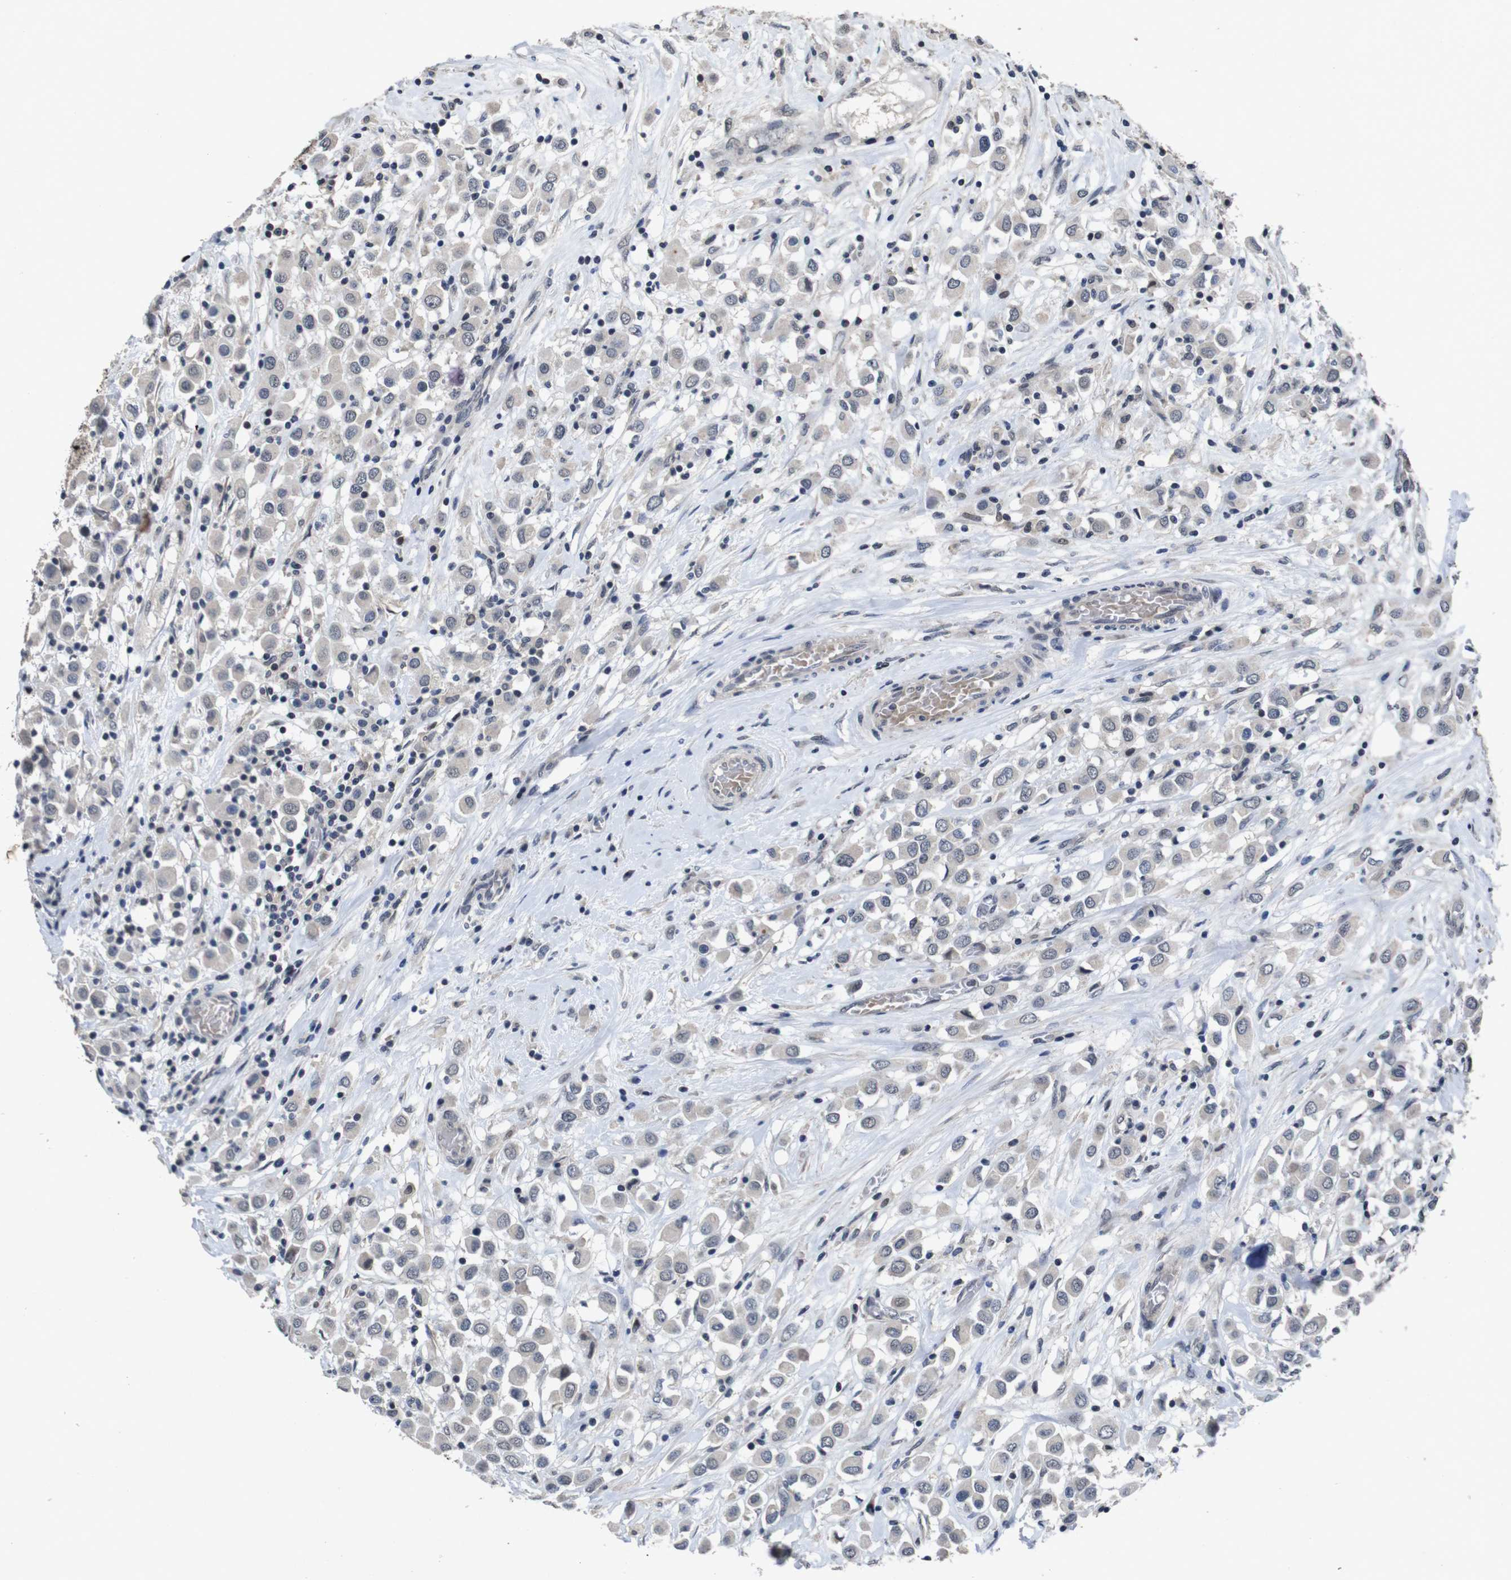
{"staining": {"intensity": "negative", "quantity": "none", "location": "none"}, "tissue": "breast cancer", "cell_type": "Tumor cells", "image_type": "cancer", "snomed": [{"axis": "morphology", "description": "Duct carcinoma"}, {"axis": "topography", "description": "Breast"}], "caption": "This is a photomicrograph of IHC staining of invasive ductal carcinoma (breast), which shows no staining in tumor cells.", "gene": "AKT3", "patient": {"sex": "female", "age": 61}}